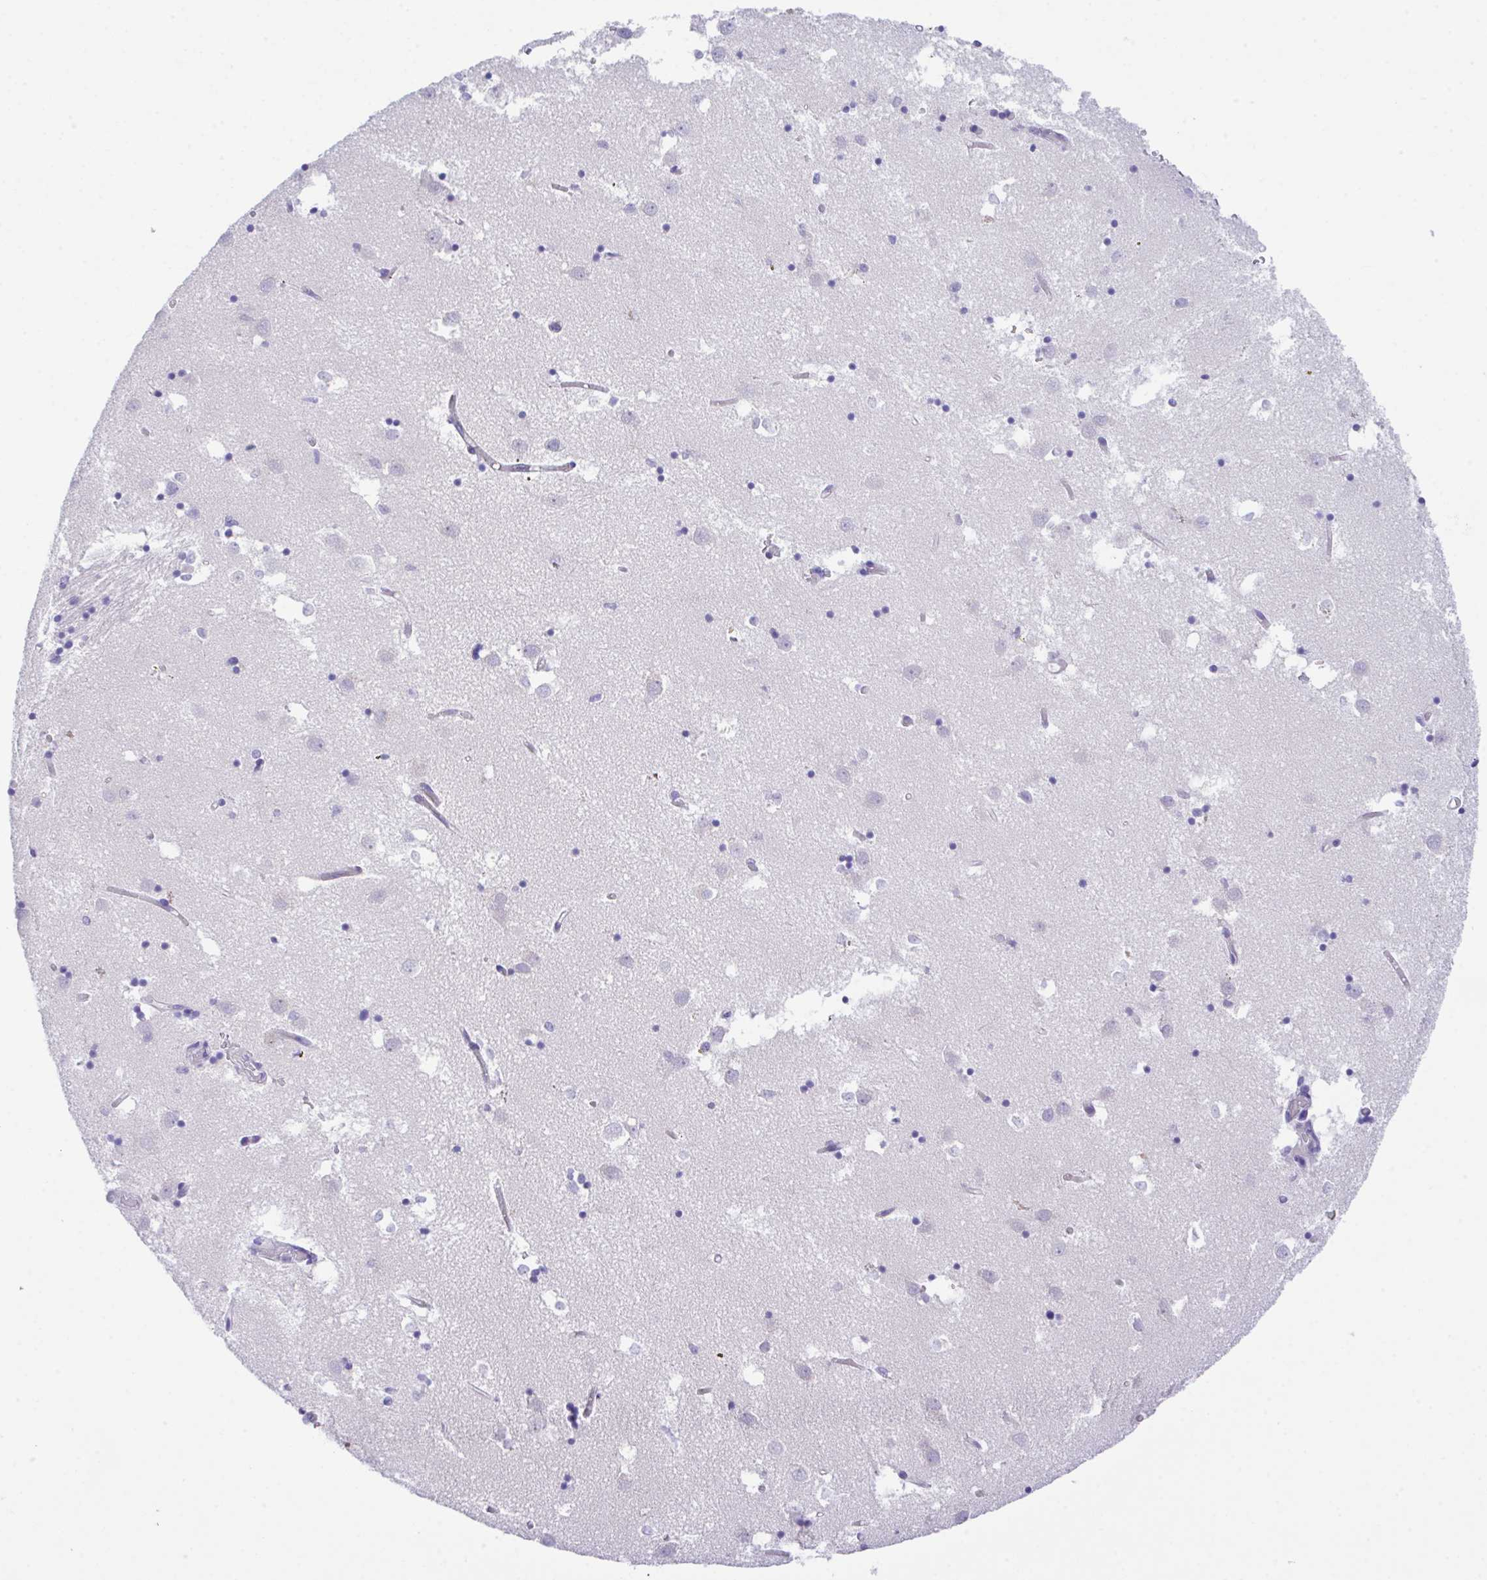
{"staining": {"intensity": "negative", "quantity": "none", "location": "none"}, "tissue": "caudate", "cell_type": "Glial cells", "image_type": "normal", "snomed": [{"axis": "morphology", "description": "Normal tissue, NOS"}, {"axis": "topography", "description": "Lateral ventricle wall"}], "caption": "A photomicrograph of caudate stained for a protein demonstrates no brown staining in glial cells.", "gene": "HOXB4", "patient": {"sex": "male", "age": 70}}